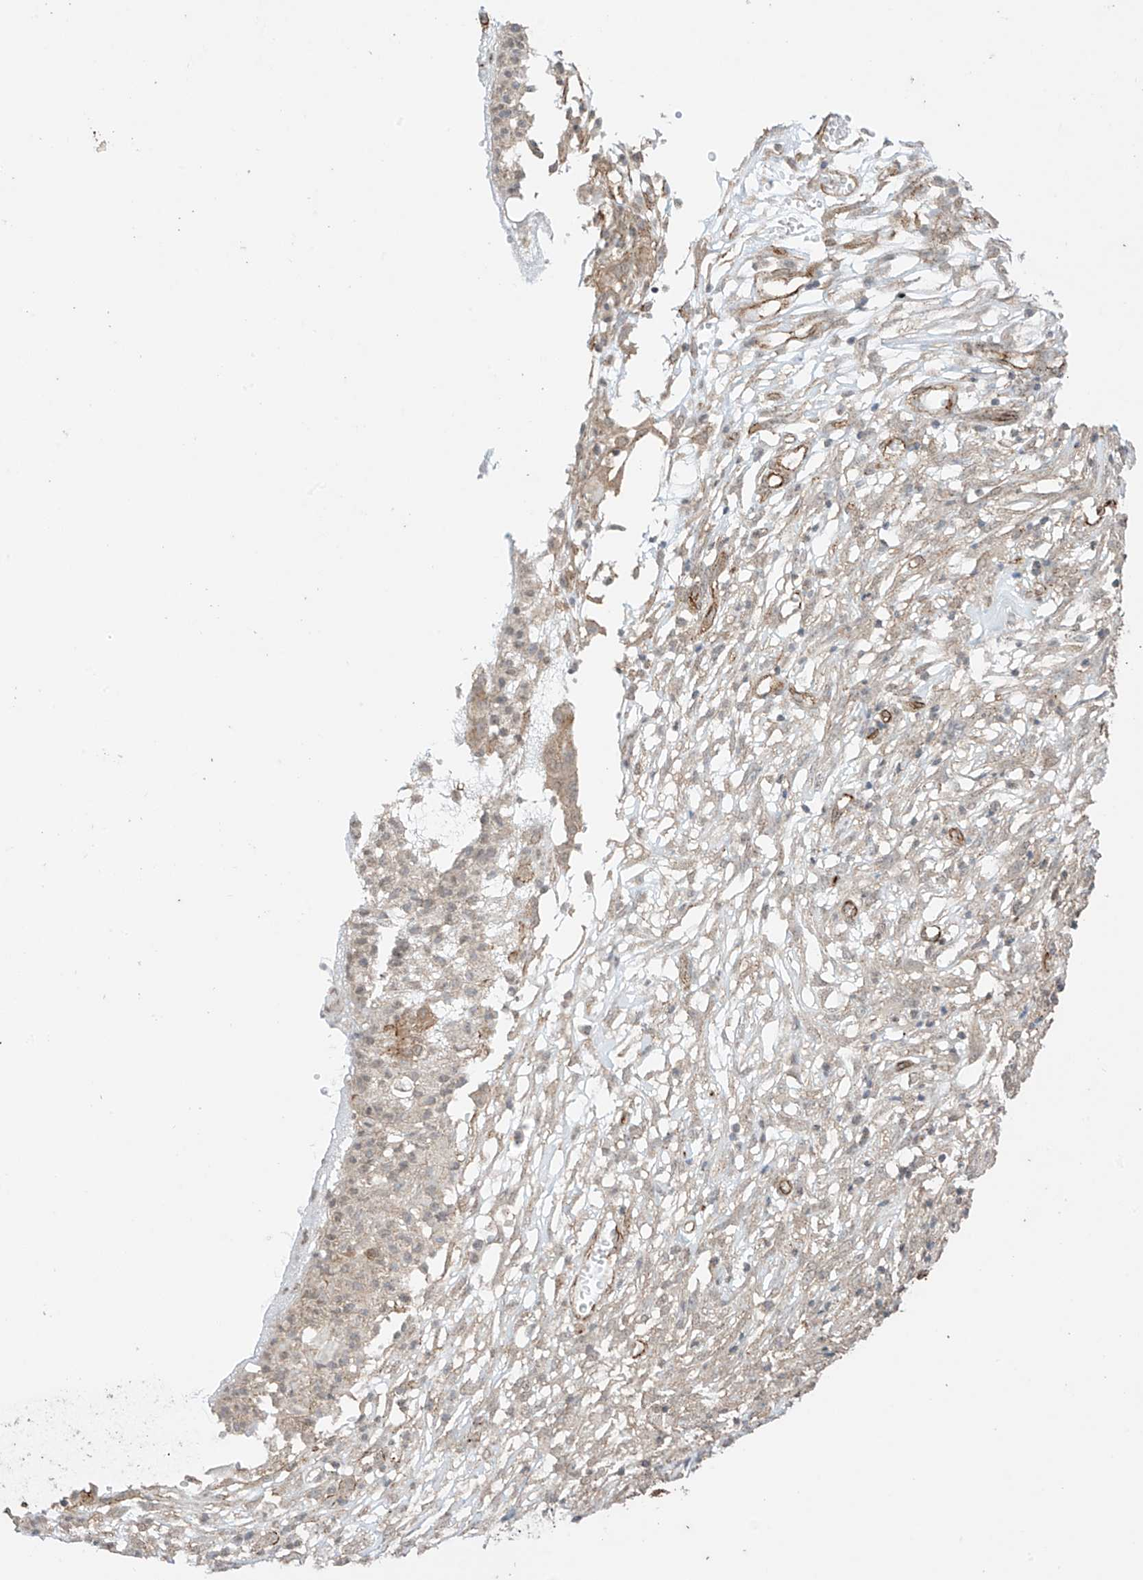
{"staining": {"intensity": "weak", "quantity": "<25%", "location": "cytoplasmic/membranous"}, "tissue": "ovarian cancer", "cell_type": "Tumor cells", "image_type": "cancer", "snomed": [{"axis": "morphology", "description": "Carcinoma, endometroid"}, {"axis": "topography", "description": "Ovary"}], "caption": "Ovarian endometroid carcinoma was stained to show a protein in brown. There is no significant positivity in tumor cells. The staining was performed using DAB (3,3'-diaminobenzidine) to visualize the protein expression in brown, while the nuclei were stained in blue with hematoxylin (Magnification: 20x).", "gene": "TTLL5", "patient": {"sex": "female", "age": 42}}